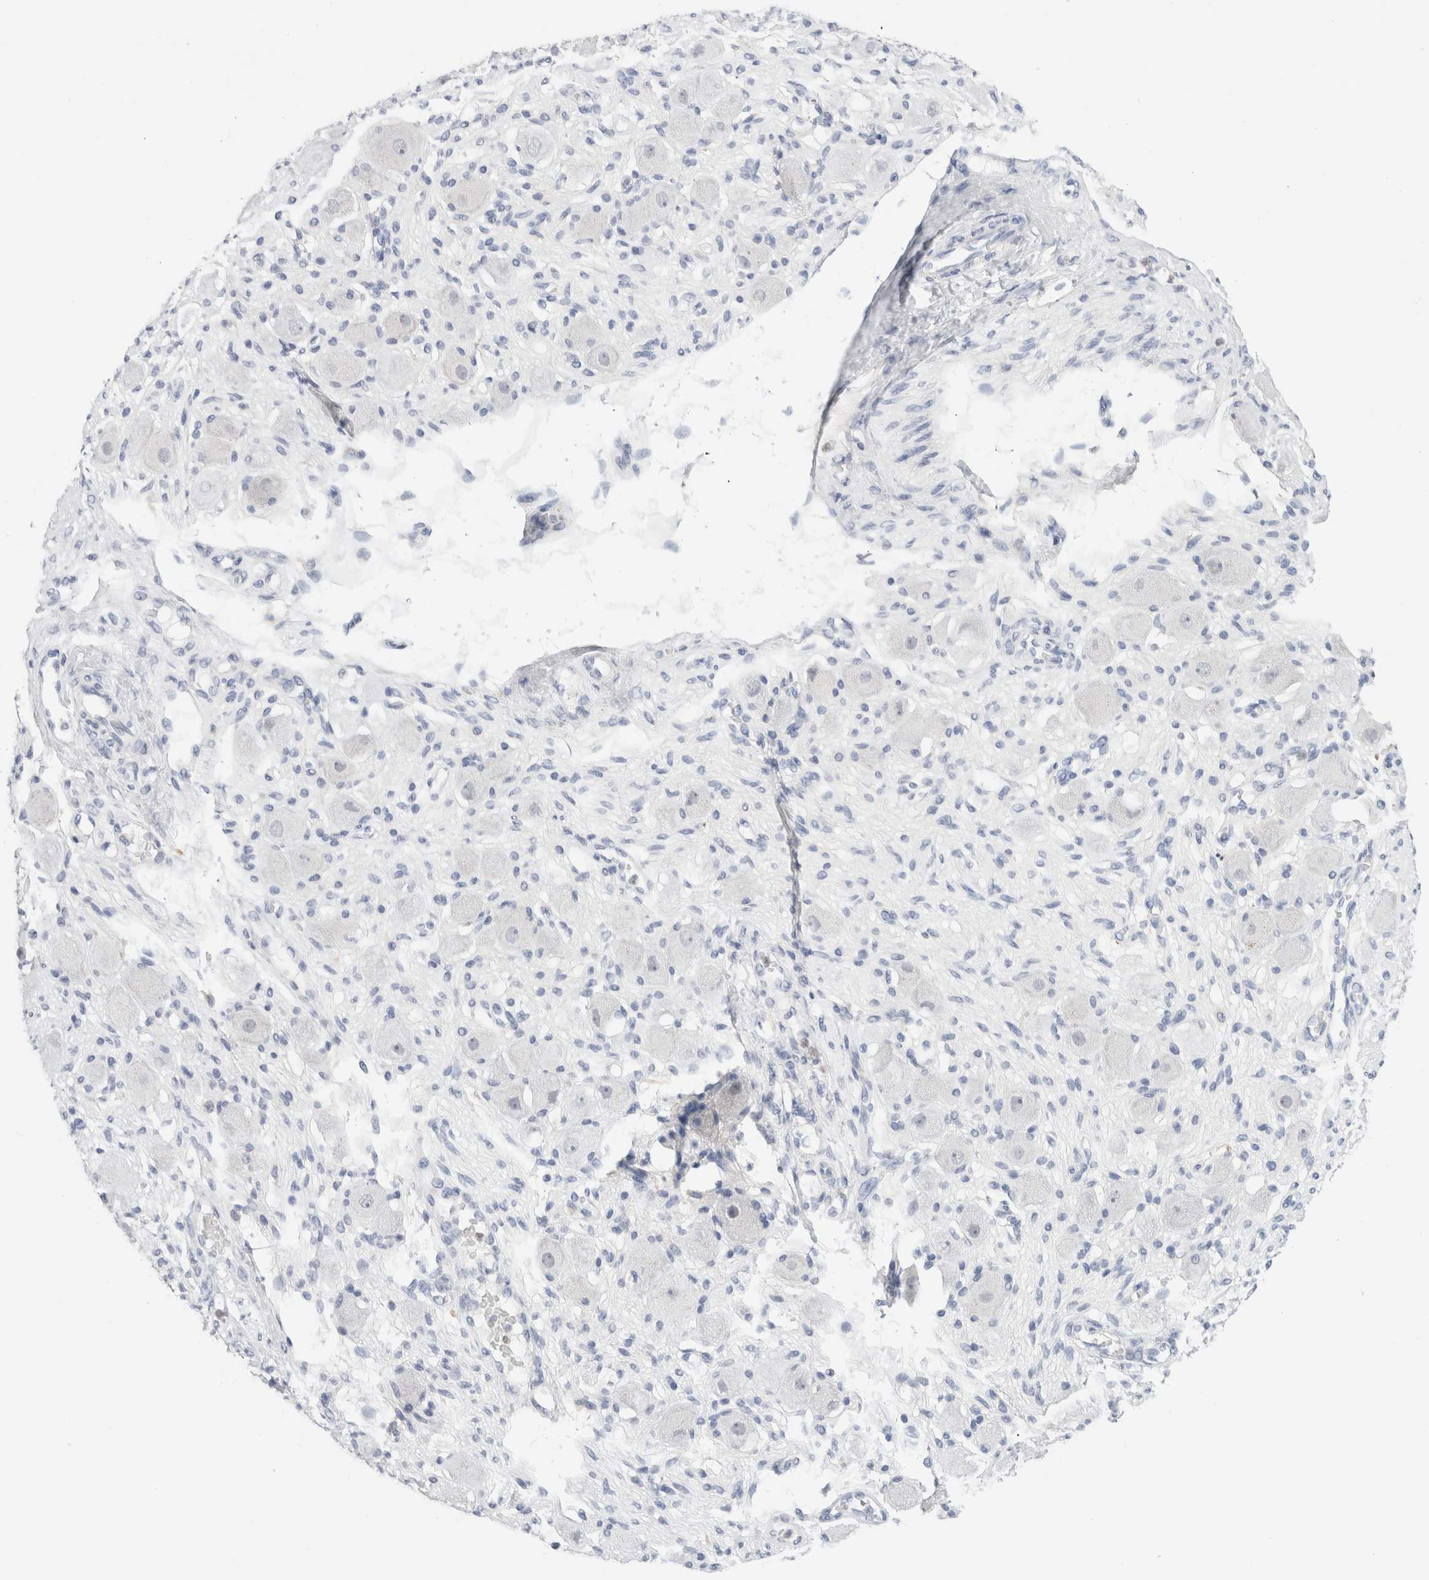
{"staining": {"intensity": "negative", "quantity": "none", "location": "none"}, "tissue": "adipose tissue", "cell_type": "Adipocytes", "image_type": "normal", "snomed": [{"axis": "morphology", "description": "Normal tissue, NOS"}, {"axis": "topography", "description": "Kidney"}, {"axis": "topography", "description": "Peripheral nerve tissue"}], "caption": "A high-resolution photomicrograph shows immunohistochemistry (IHC) staining of benign adipose tissue, which demonstrates no significant expression in adipocytes.", "gene": "ADAM30", "patient": {"sex": "male", "age": 7}}